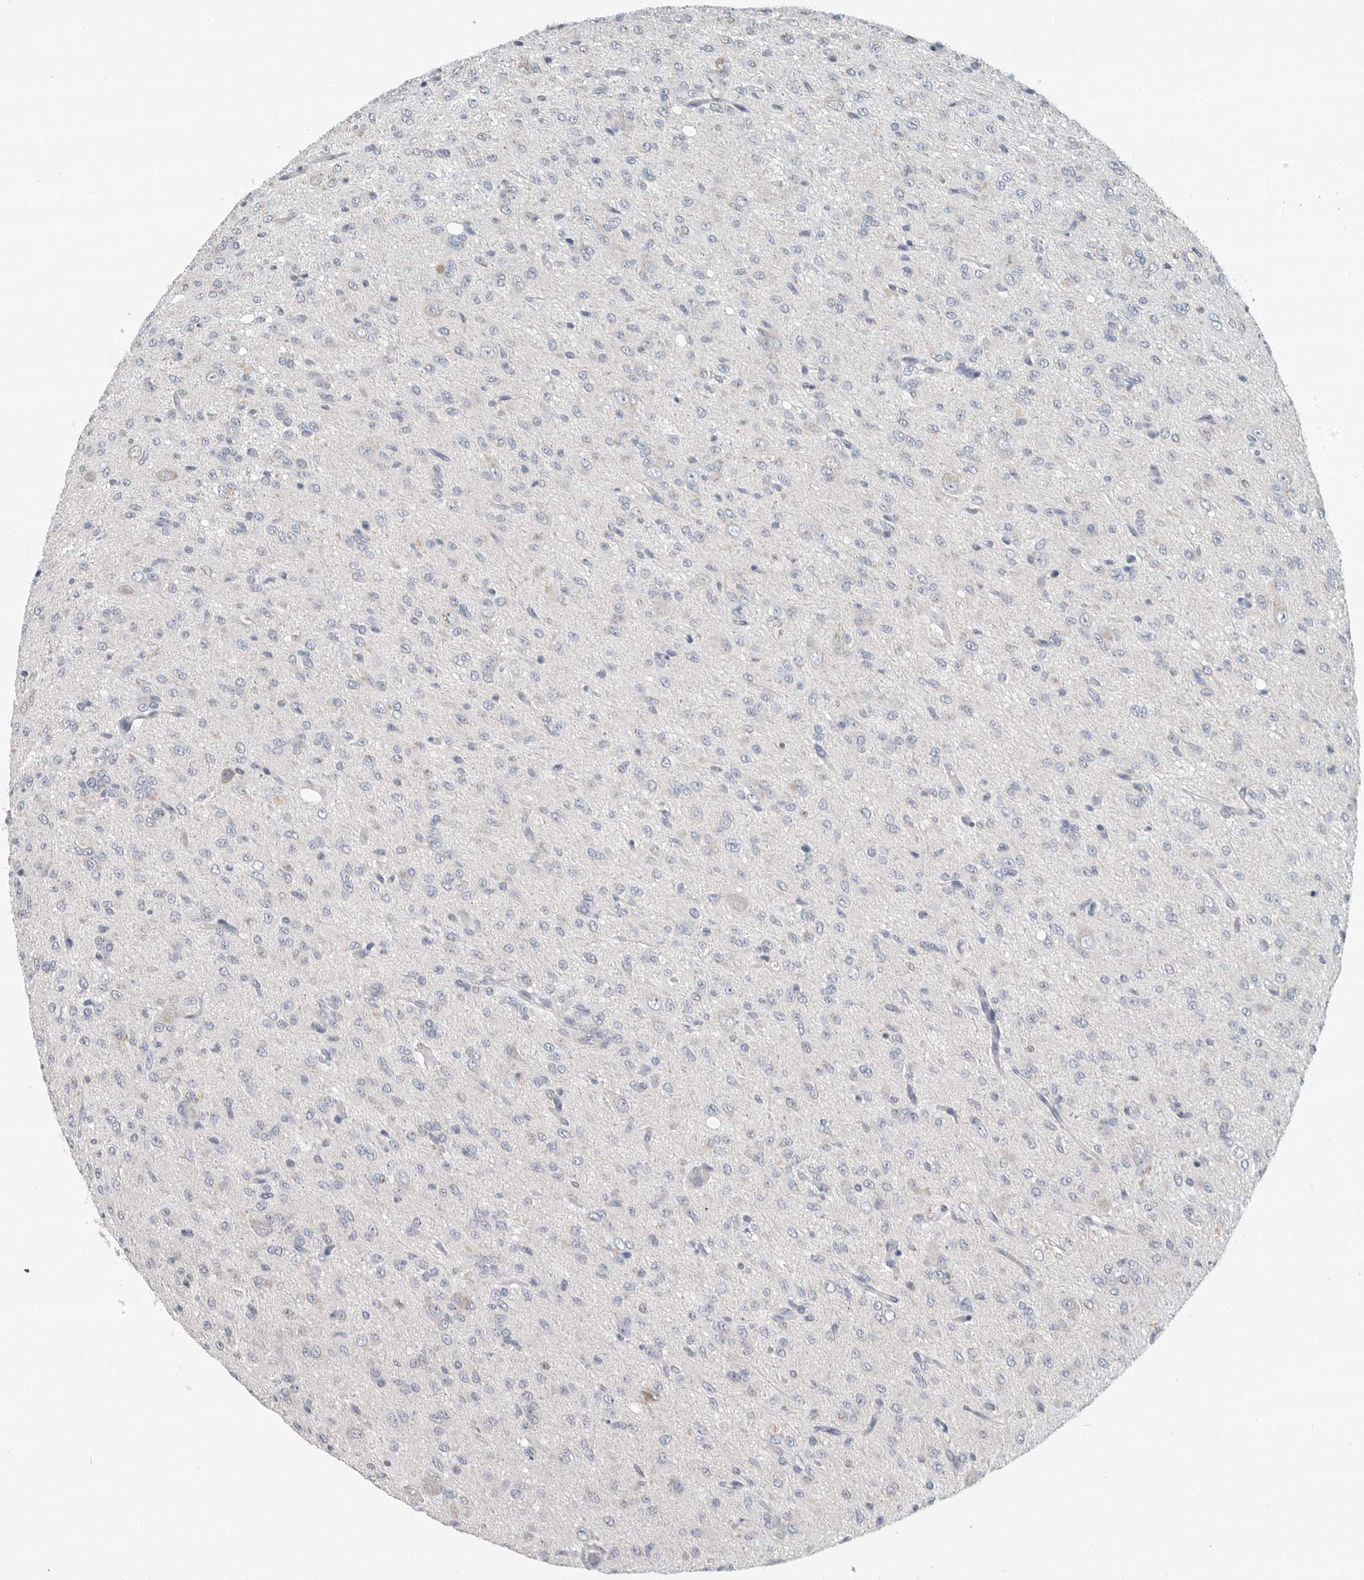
{"staining": {"intensity": "negative", "quantity": "none", "location": "none"}, "tissue": "glioma", "cell_type": "Tumor cells", "image_type": "cancer", "snomed": [{"axis": "morphology", "description": "Glioma, malignant, High grade"}, {"axis": "topography", "description": "Brain"}], "caption": "A high-resolution image shows immunohistochemistry staining of malignant glioma (high-grade), which exhibits no significant staining in tumor cells.", "gene": "PLN", "patient": {"sex": "female", "age": 59}}